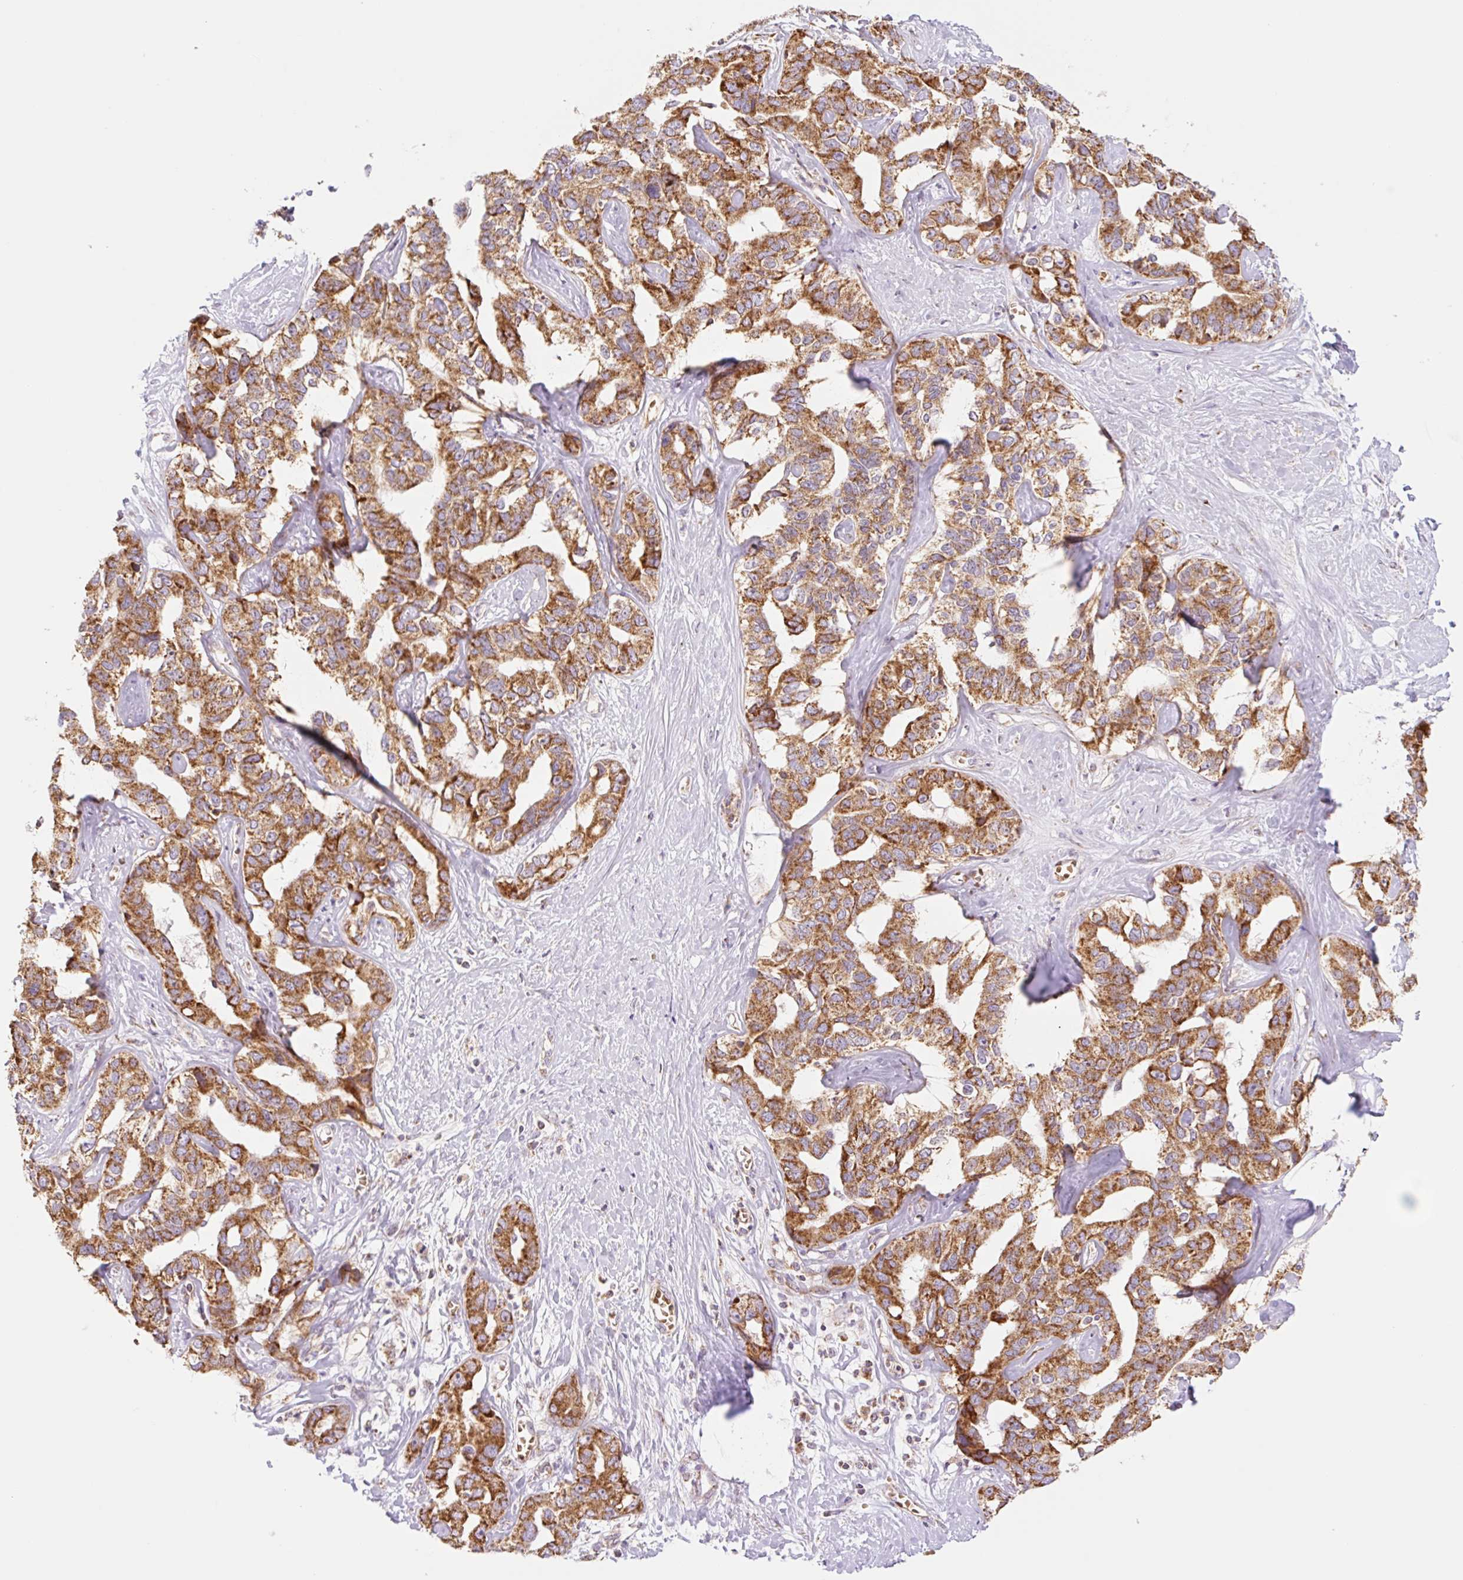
{"staining": {"intensity": "strong", "quantity": ">75%", "location": "cytoplasmic/membranous"}, "tissue": "liver cancer", "cell_type": "Tumor cells", "image_type": "cancer", "snomed": [{"axis": "morphology", "description": "Cholangiocarcinoma"}, {"axis": "topography", "description": "Liver"}], "caption": "The immunohistochemical stain highlights strong cytoplasmic/membranous positivity in tumor cells of cholangiocarcinoma (liver) tissue.", "gene": "GOSR2", "patient": {"sex": "male", "age": 59}}